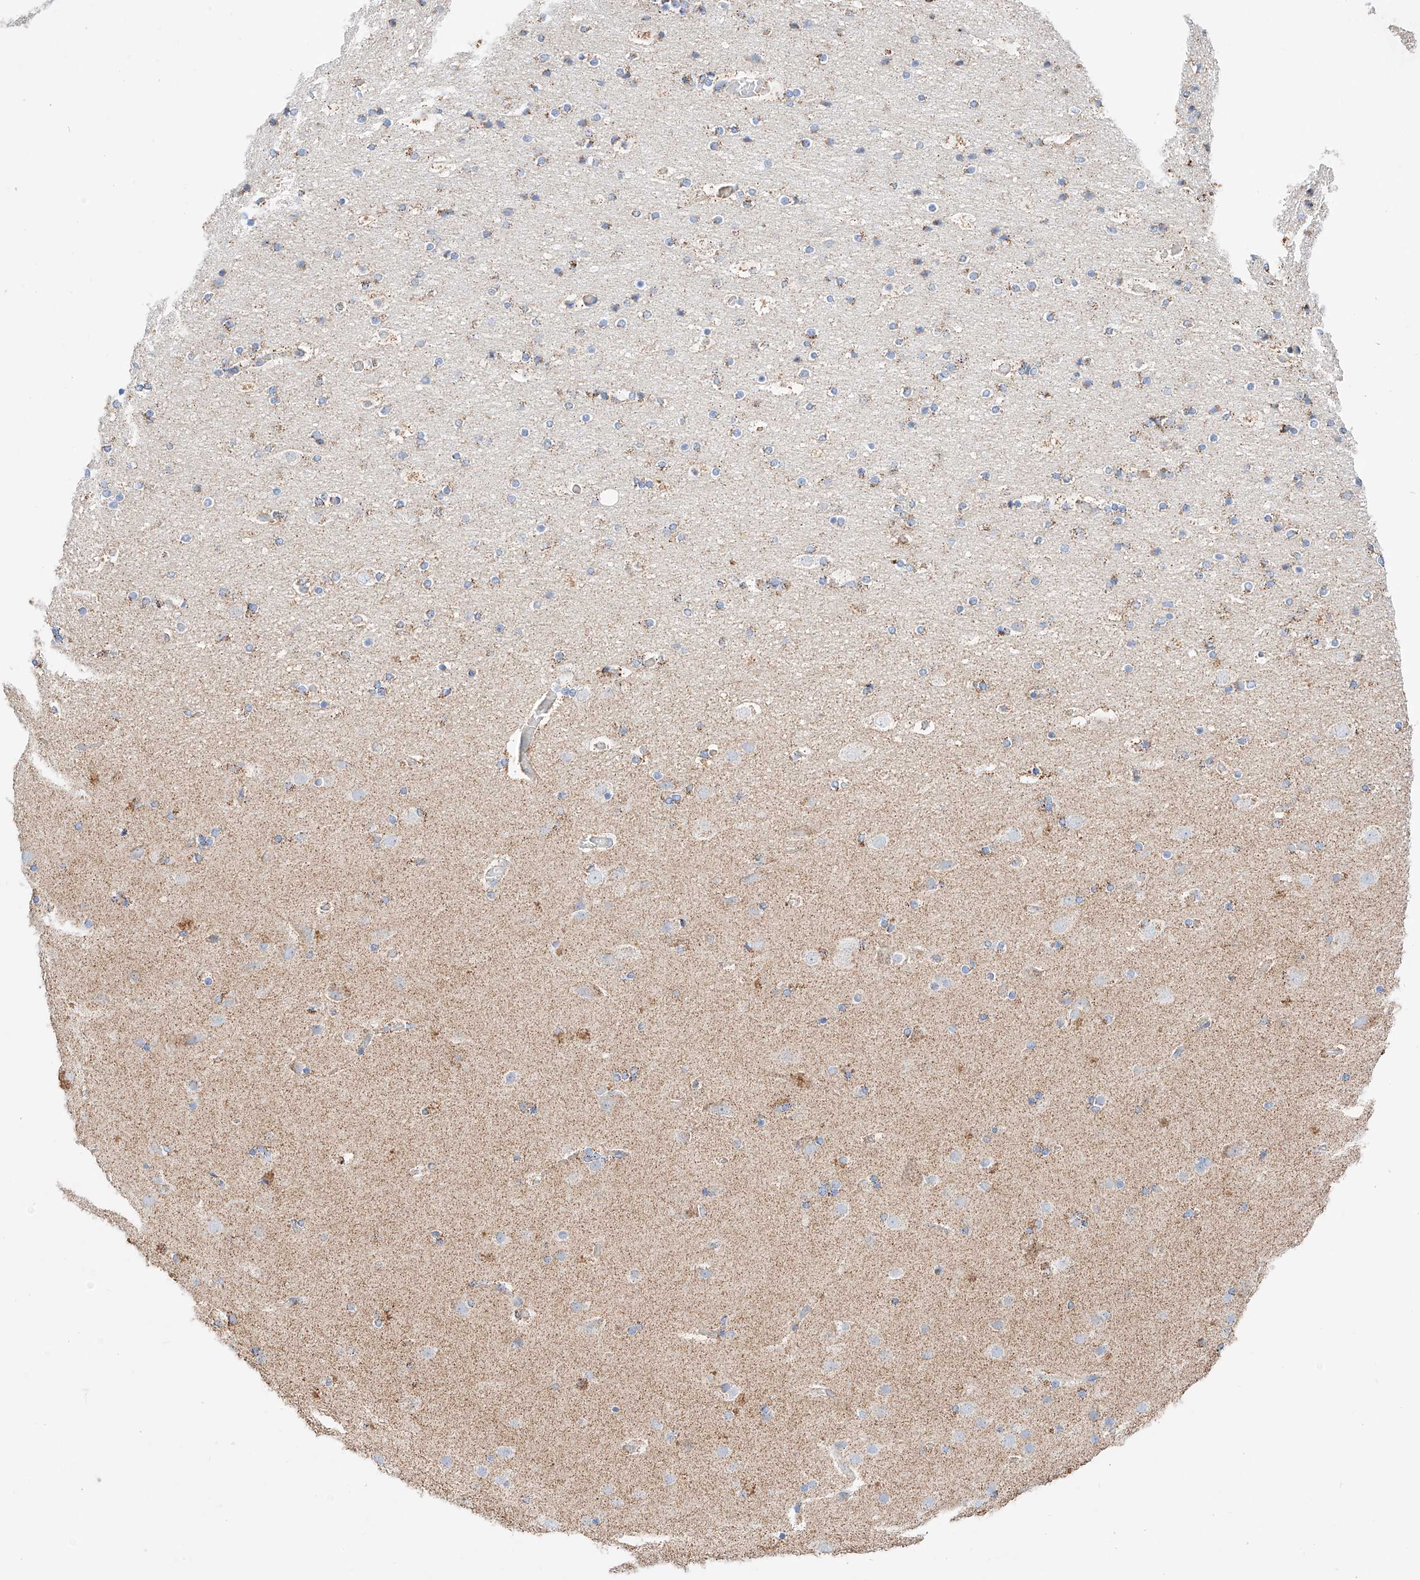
{"staining": {"intensity": "weak", "quantity": ">75%", "location": "cytoplasmic/membranous"}, "tissue": "cerebral cortex", "cell_type": "Endothelial cells", "image_type": "normal", "snomed": [{"axis": "morphology", "description": "Normal tissue, NOS"}, {"axis": "topography", "description": "Cerebral cortex"}], "caption": "This micrograph exhibits IHC staining of normal human cerebral cortex, with low weak cytoplasmic/membranous staining in about >75% of endothelial cells.", "gene": "C6orf62", "patient": {"sex": "male", "age": 57}}